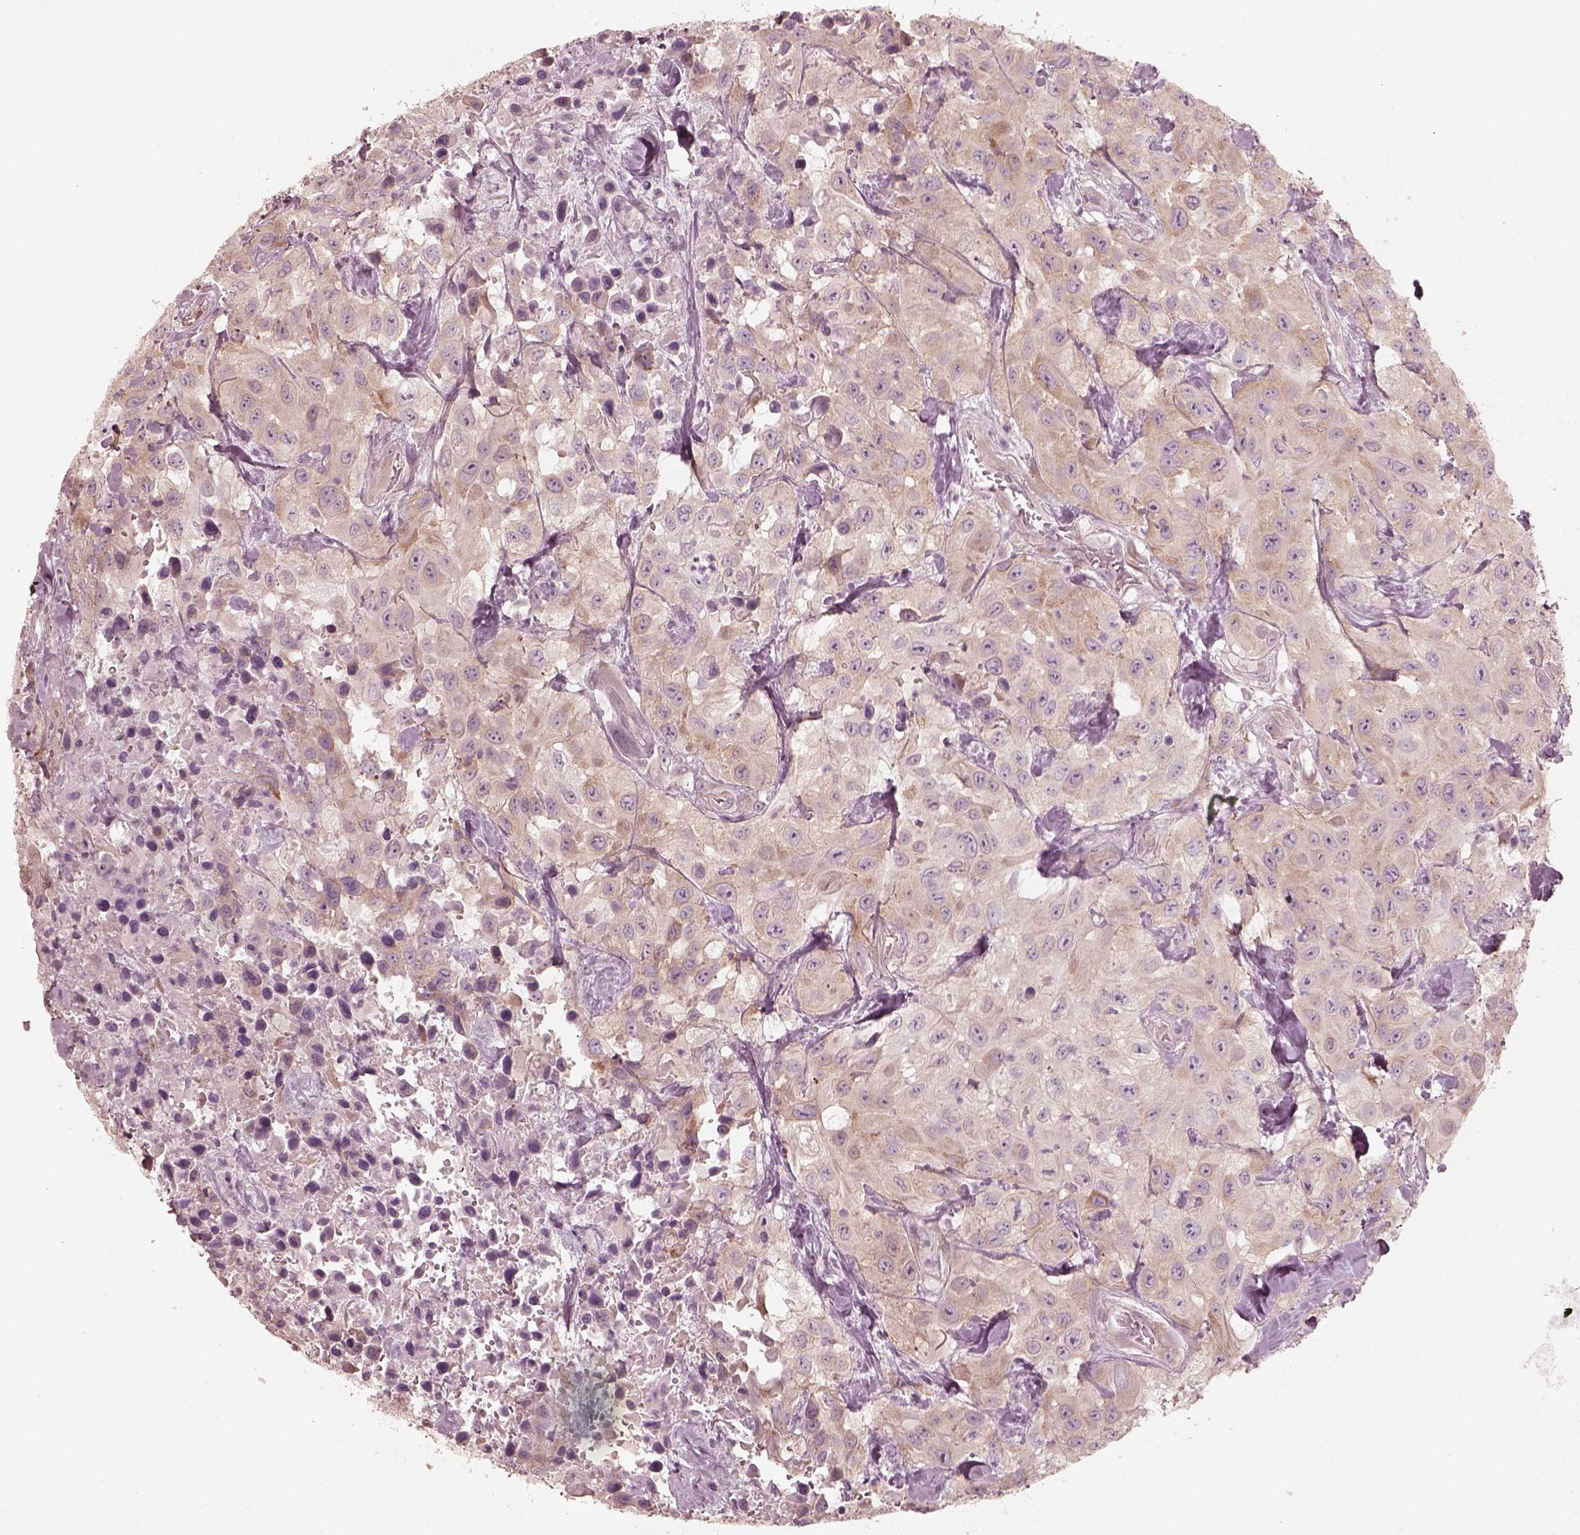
{"staining": {"intensity": "weak", "quantity": "25%-75%", "location": "cytoplasmic/membranous"}, "tissue": "urothelial cancer", "cell_type": "Tumor cells", "image_type": "cancer", "snomed": [{"axis": "morphology", "description": "Urothelial carcinoma, High grade"}, {"axis": "topography", "description": "Urinary bladder"}], "caption": "Immunohistochemistry histopathology image of neoplastic tissue: human urothelial cancer stained using immunohistochemistry reveals low levels of weak protein expression localized specifically in the cytoplasmic/membranous of tumor cells, appearing as a cytoplasmic/membranous brown color.", "gene": "RAB3C", "patient": {"sex": "male", "age": 79}}